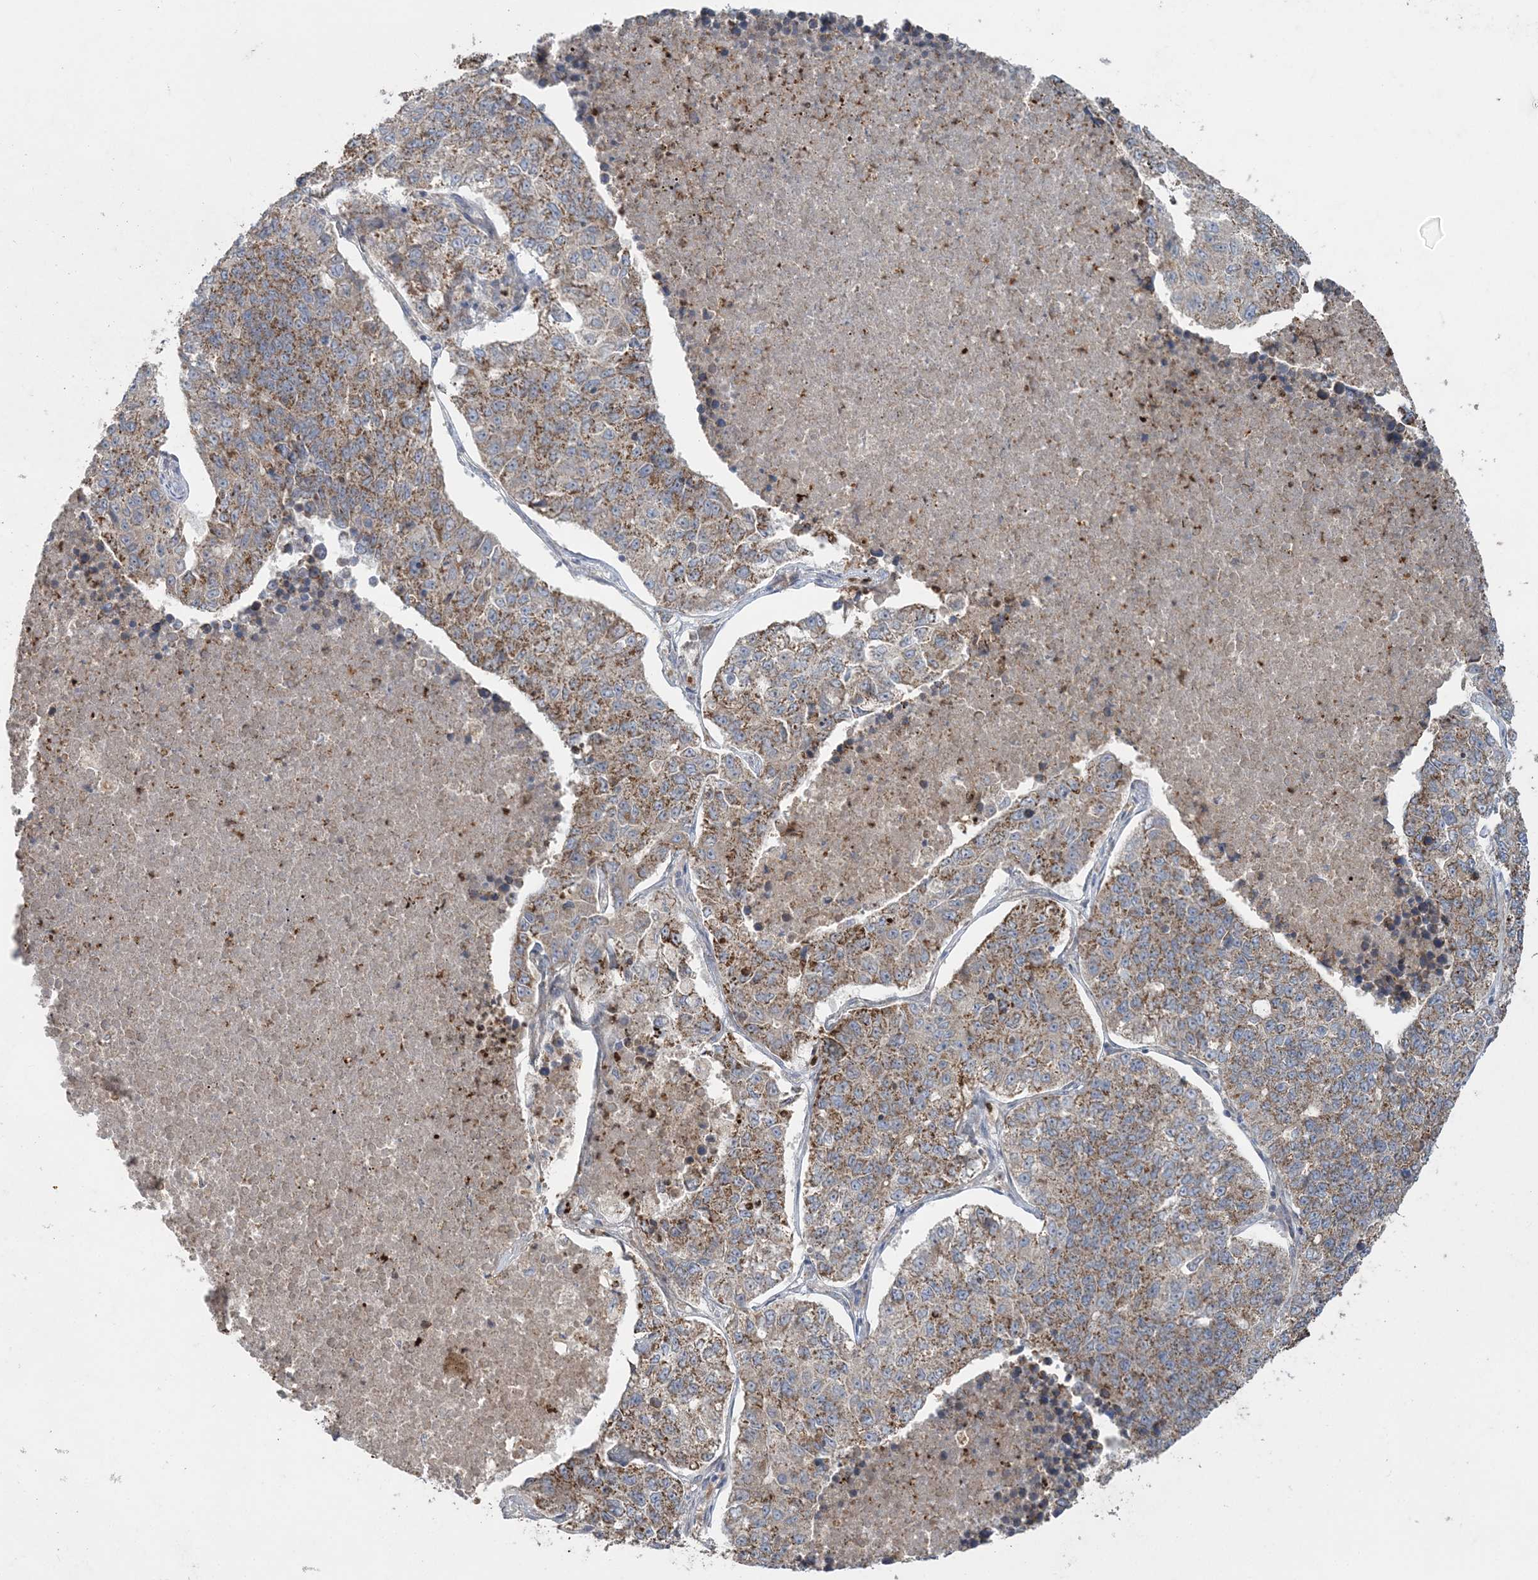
{"staining": {"intensity": "moderate", "quantity": ">75%", "location": "cytoplasmic/membranous"}, "tissue": "lung cancer", "cell_type": "Tumor cells", "image_type": "cancer", "snomed": [{"axis": "morphology", "description": "Adenocarcinoma, NOS"}, {"axis": "topography", "description": "Lung"}], "caption": "Lung cancer stained with a brown dye exhibits moderate cytoplasmic/membranous positive positivity in approximately >75% of tumor cells.", "gene": "LRPPRC", "patient": {"sex": "male", "age": 49}}